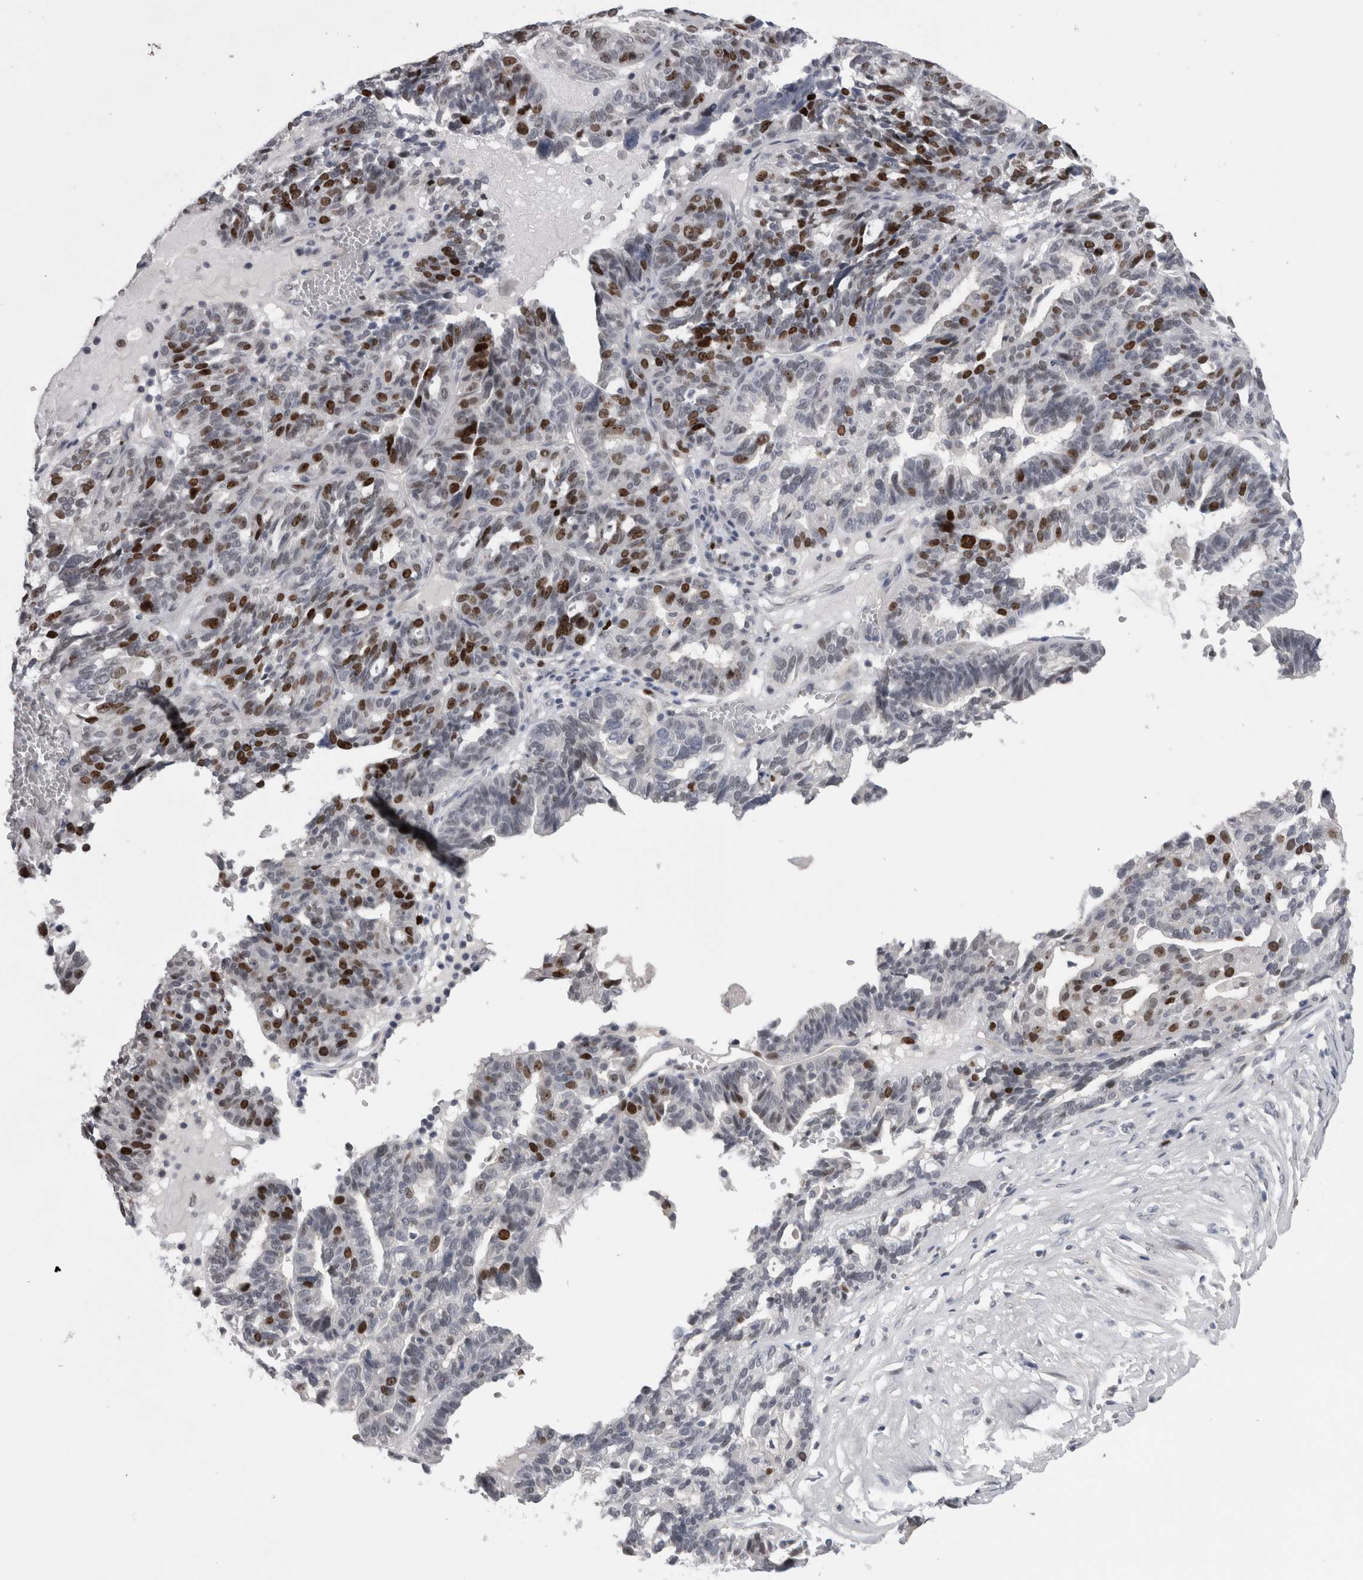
{"staining": {"intensity": "strong", "quantity": "25%-75%", "location": "nuclear"}, "tissue": "ovarian cancer", "cell_type": "Tumor cells", "image_type": "cancer", "snomed": [{"axis": "morphology", "description": "Cystadenocarcinoma, serous, NOS"}, {"axis": "topography", "description": "Ovary"}], "caption": "Protein analysis of ovarian cancer (serous cystadenocarcinoma) tissue displays strong nuclear positivity in about 25%-75% of tumor cells.", "gene": "KIF18B", "patient": {"sex": "female", "age": 59}}